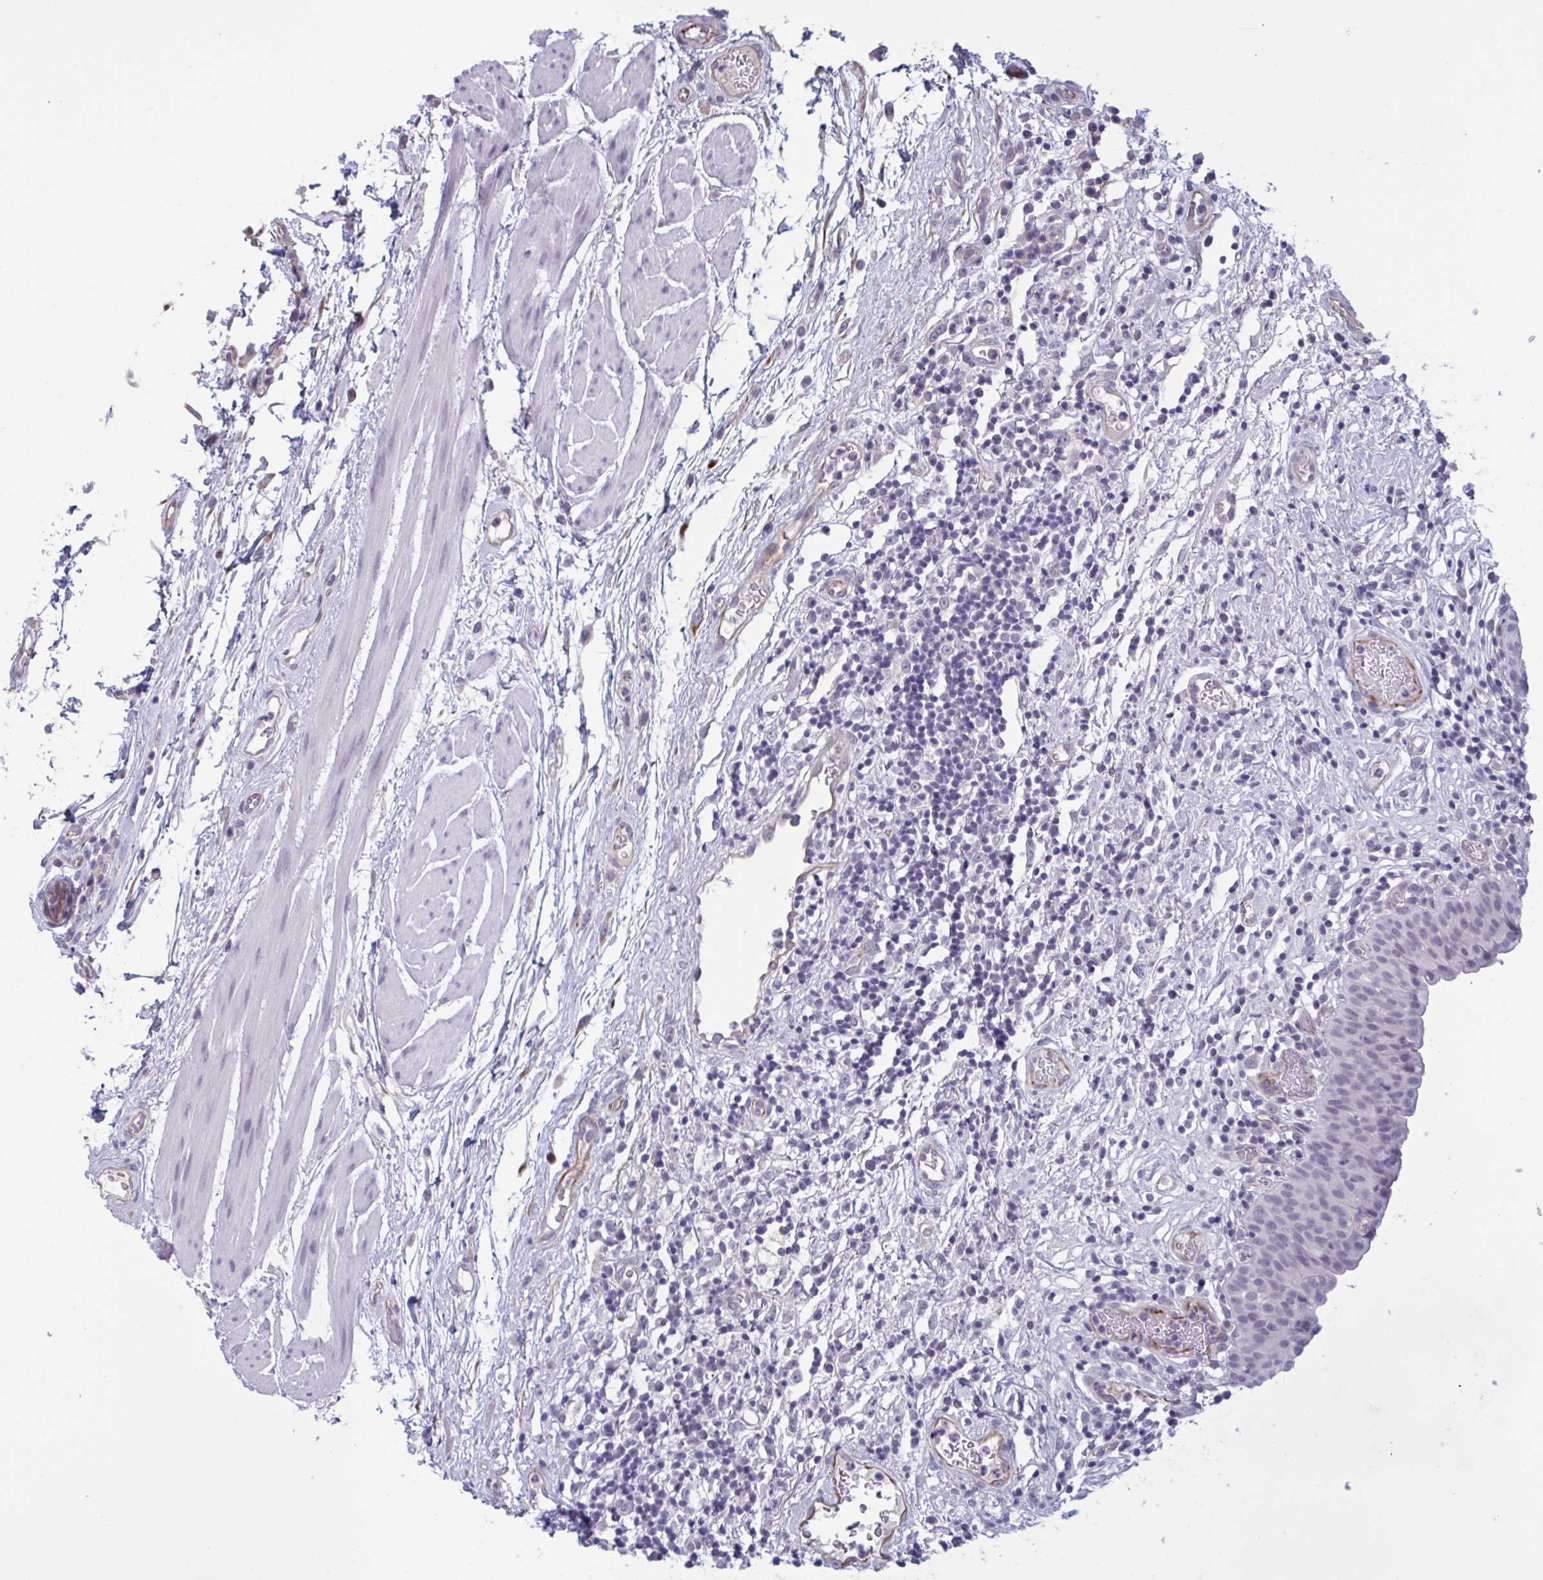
{"staining": {"intensity": "negative", "quantity": "none", "location": "none"}, "tissue": "urinary bladder", "cell_type": "Urothelial cells", "image_type": "normal", "snomed": [{"axis": "morphology", "description": "Normal tissue, NOS"}, {"axis": "morphology", "description": "Inflammation, NOS"}, {"axis": "topography", "description": "Urinary bladder"}], "caption": "DAB (3,3'-diaminobenzidine) immunohistochemical staining of benign human urinary bladder demonstrates no significant positivity in urothelial cells. (Stains: DAB immunohistochemistry (IHC) with hematoxylin counter stain, Microscopy: brightfield microscopy at high magnification).", "gene": "OR1L3", "patient": {"sex": "male", "age": 57}}